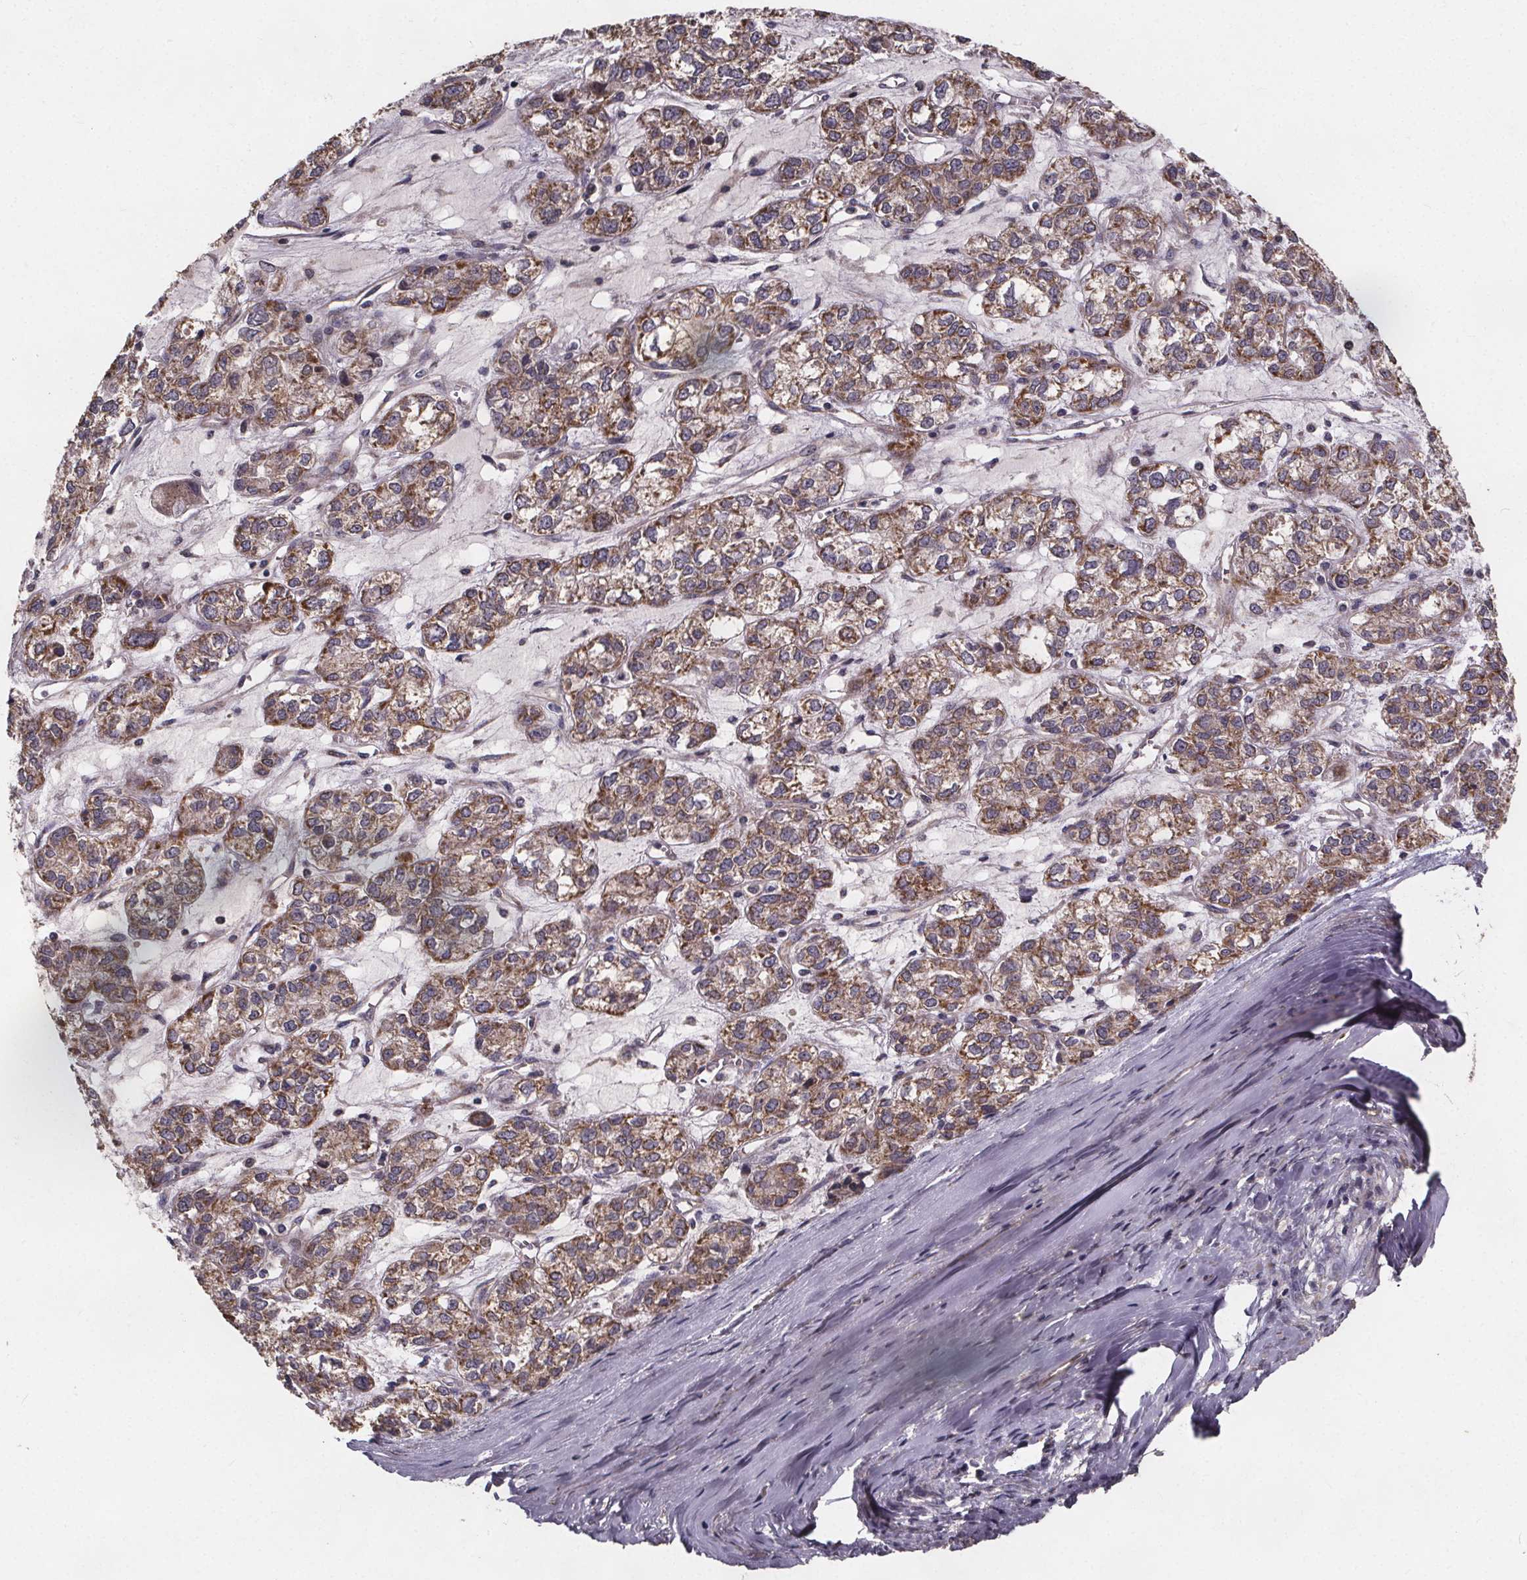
{"staining": {"intensity": "moderate", "quantity": ">75%", "location": "cytoplasmic/membranous"}, "tissue": "ovarian cancer", "cell_type": "Tumor cells", "image_type": "cancer", "snomed": [{"axis": "morphology", "description": "Carcinoma, endometroid"}, {"axis": "topography", "description": "Ovary"}], "caption": "Moderate cytoplasmic/membranous positivity for a protein is identified in about >75% of tumor cells of endometroid carcinoma (ovarian) using IHC.", "gene": "YME1L1", "patient": {"sex": "female", "age": 64}}